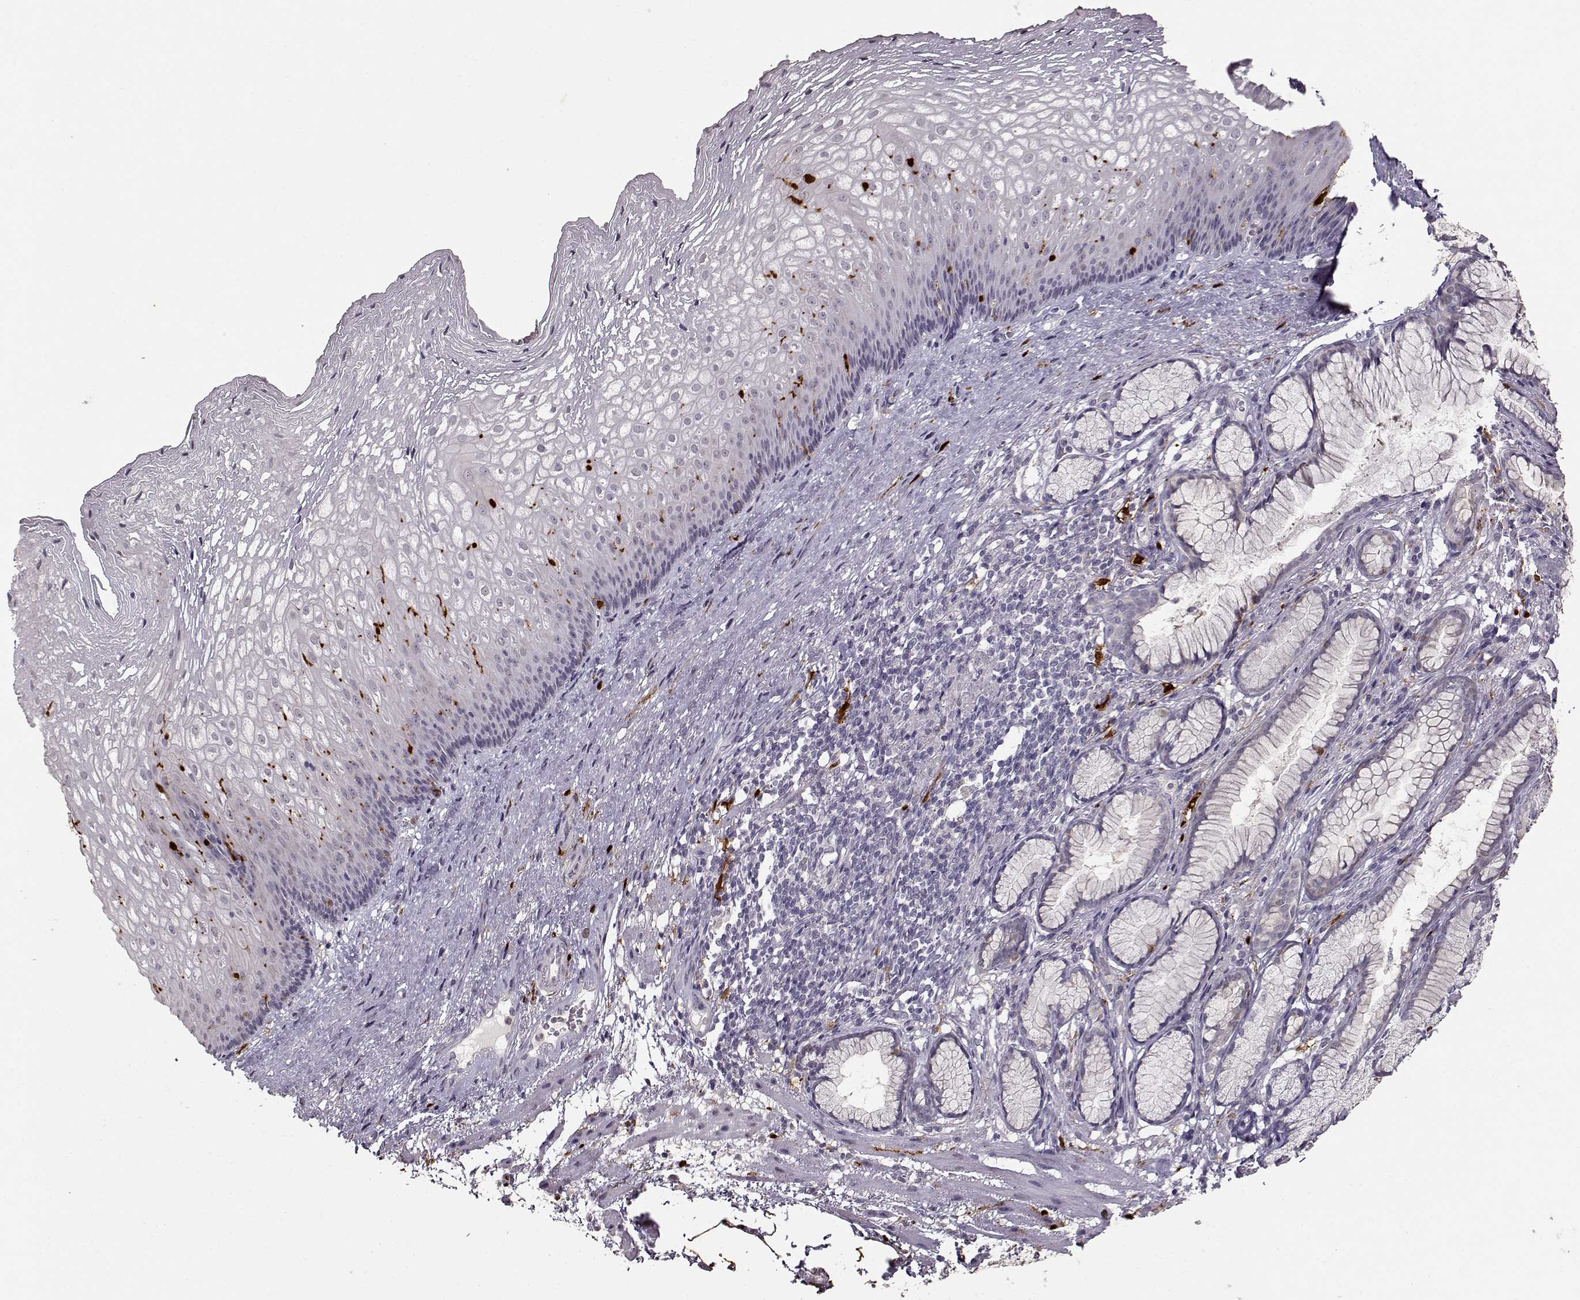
{"staining": {"intensity": "negative", "quantity": "none", "location": "none"}, "tissue": "esophagus", "cell_type": "Squamous epithelial cells", "image_type": "normal", "snomed": [{"axis": "morphology", "description": "Normal tissue, NOS"}, {"axis": "topography", "description": "Esophagus"}], "caption": "Immunohistochemistry (IHC) micrograph of normal human esophagus stained for a protein (brown), which shows no positivity in squamous epithelial cells. (DAB (3,3'-diaminobenzidine) IHC visualized using brightfield microscopy, high magnification).", "gene": "S100B", "patient": {"sex": "male", "age": 76}}